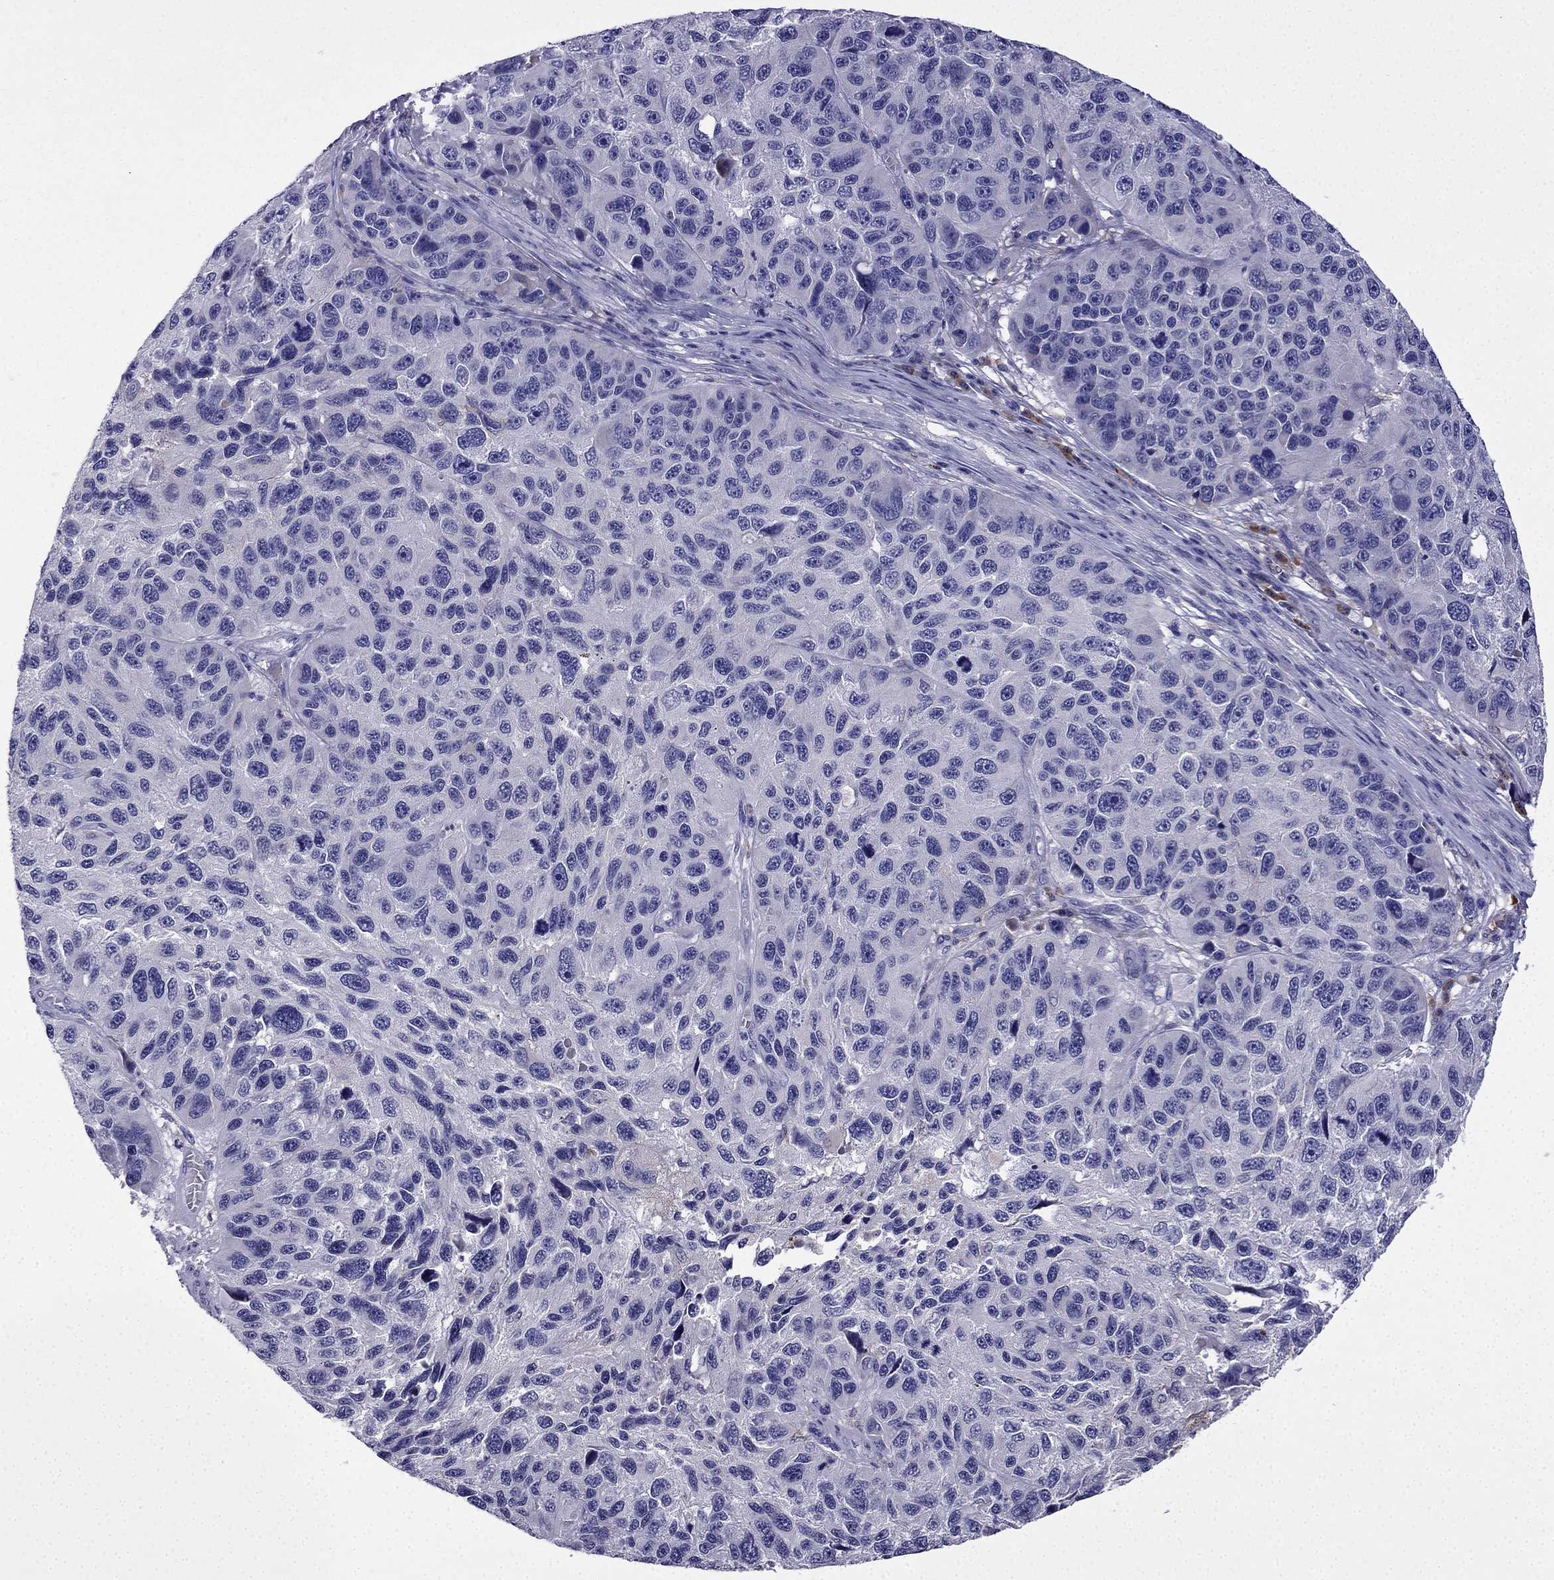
{"staining": {"intensity": "negative", "quantity": "none", "location": "none"}, "tissue": "melanoma", "cell_type": "Tumor cells", "image_type": "cancer", "snomed": [{"axis": "morphology", "description": "Malignant melanoma, NOS"}, {"axis": "topography", "description": "Skin"}], "caption": "High power microscopy photomicrograph of an immunohistochemistry (IHC) micrograph of melanoma, revealing no significant positivity in tumor cells.", "gene": "TSSK4", "patient": {"sex": "male", "age": 53}}